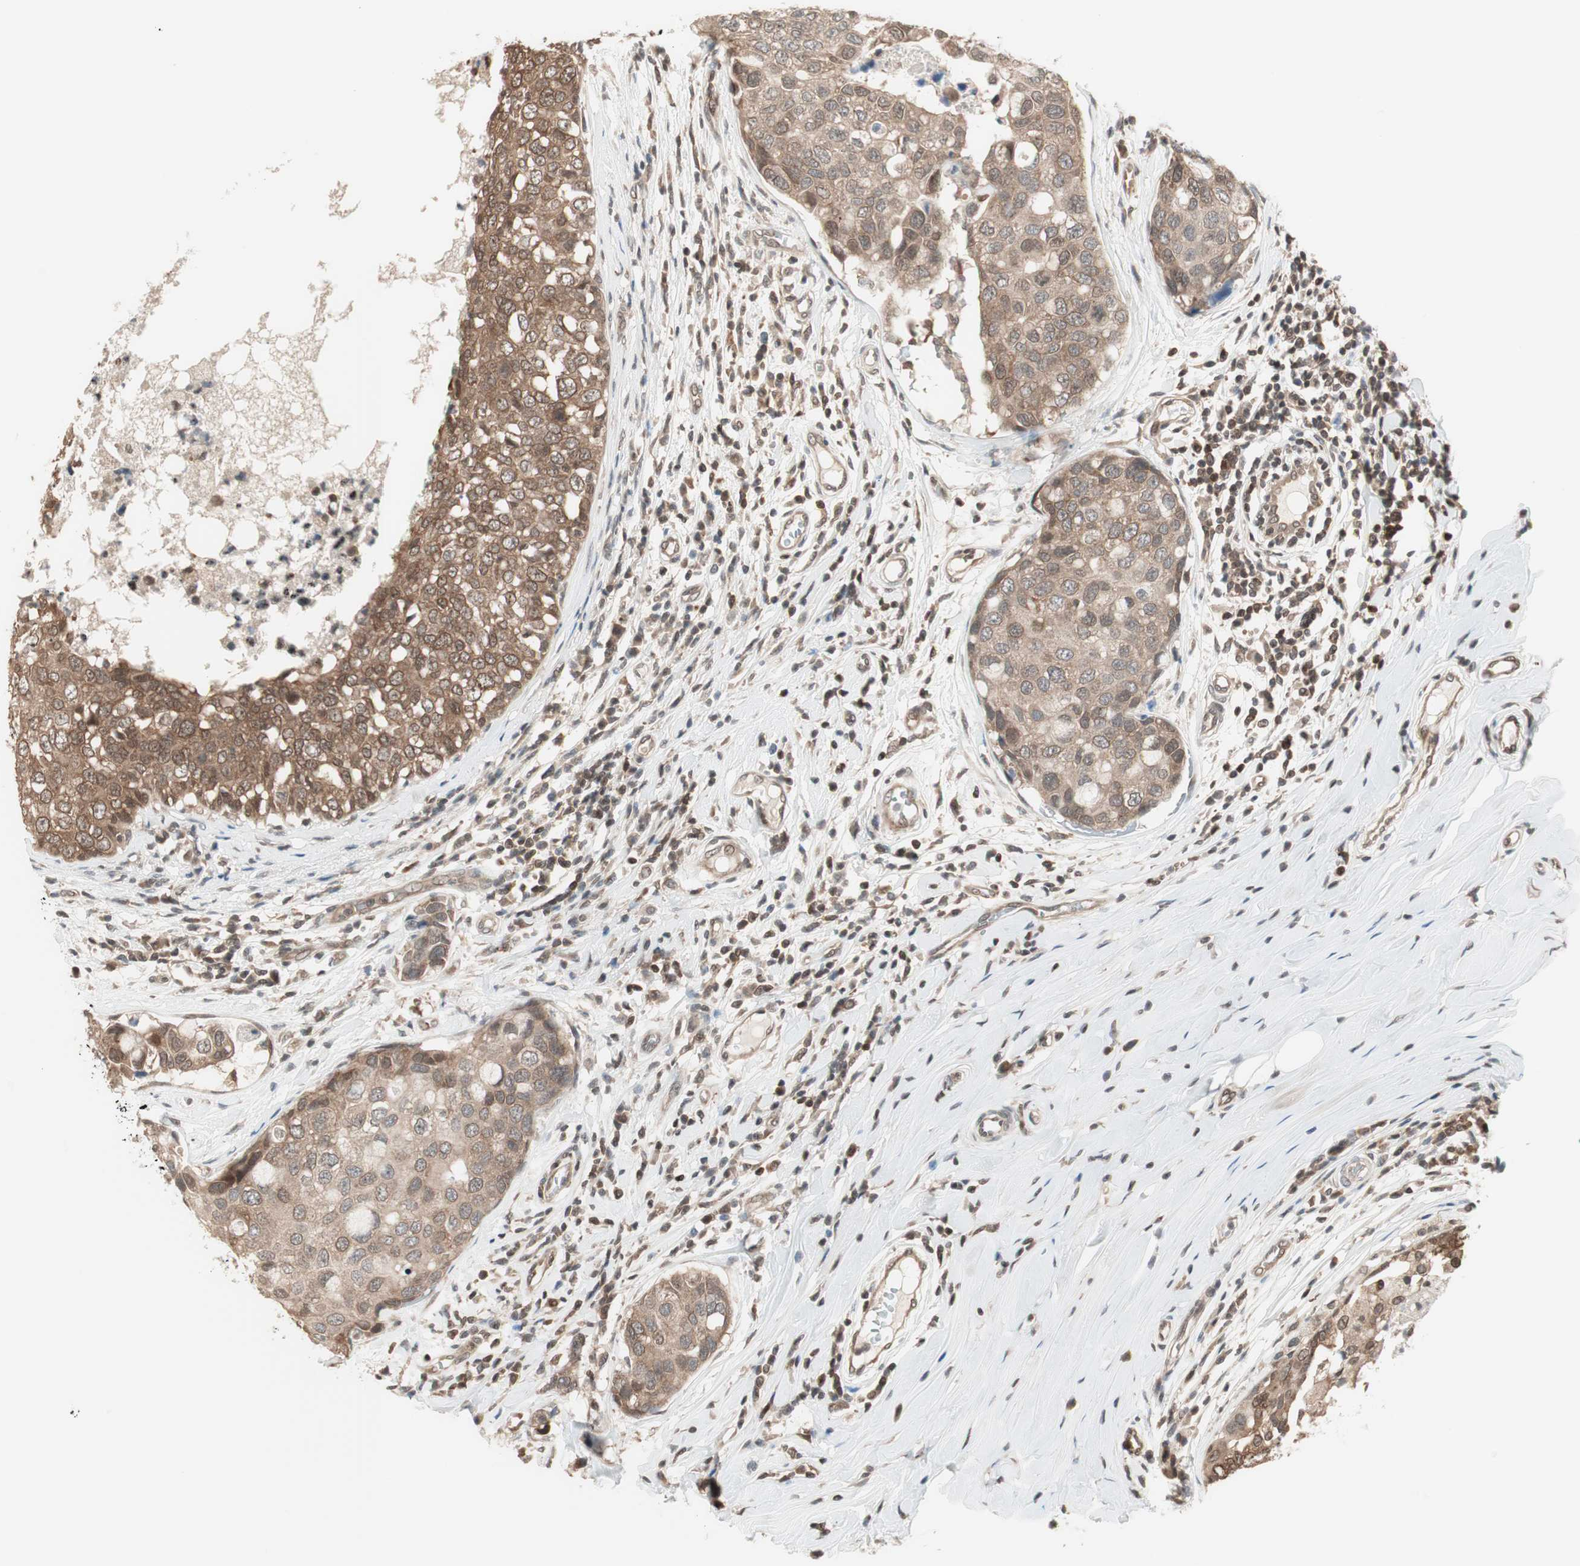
{"staining": {"intensity": "moderate", "quantity": ">75%", "location": "cytoplasmic/membranous"}, "tissue": "breast cancer", "cell_type": "Tumor cells", "image_type": "cancer", "snomed": [{"axis": "morphology", "description": "Duct carcinoma"}, {"axis": "topography", "description": "Breast"}], "caption": "Immunohistochemistry (IHC) (DAB (3,3'-diaminobenzidine)) staining of human intraductal carcinoma (breast) demonstrates moderate cytoplasmic/membranous protein positivity in approximately >75% of tumor cells.", "gene": "UBE2I", "patient": {"sex": "female", "age": 27}}